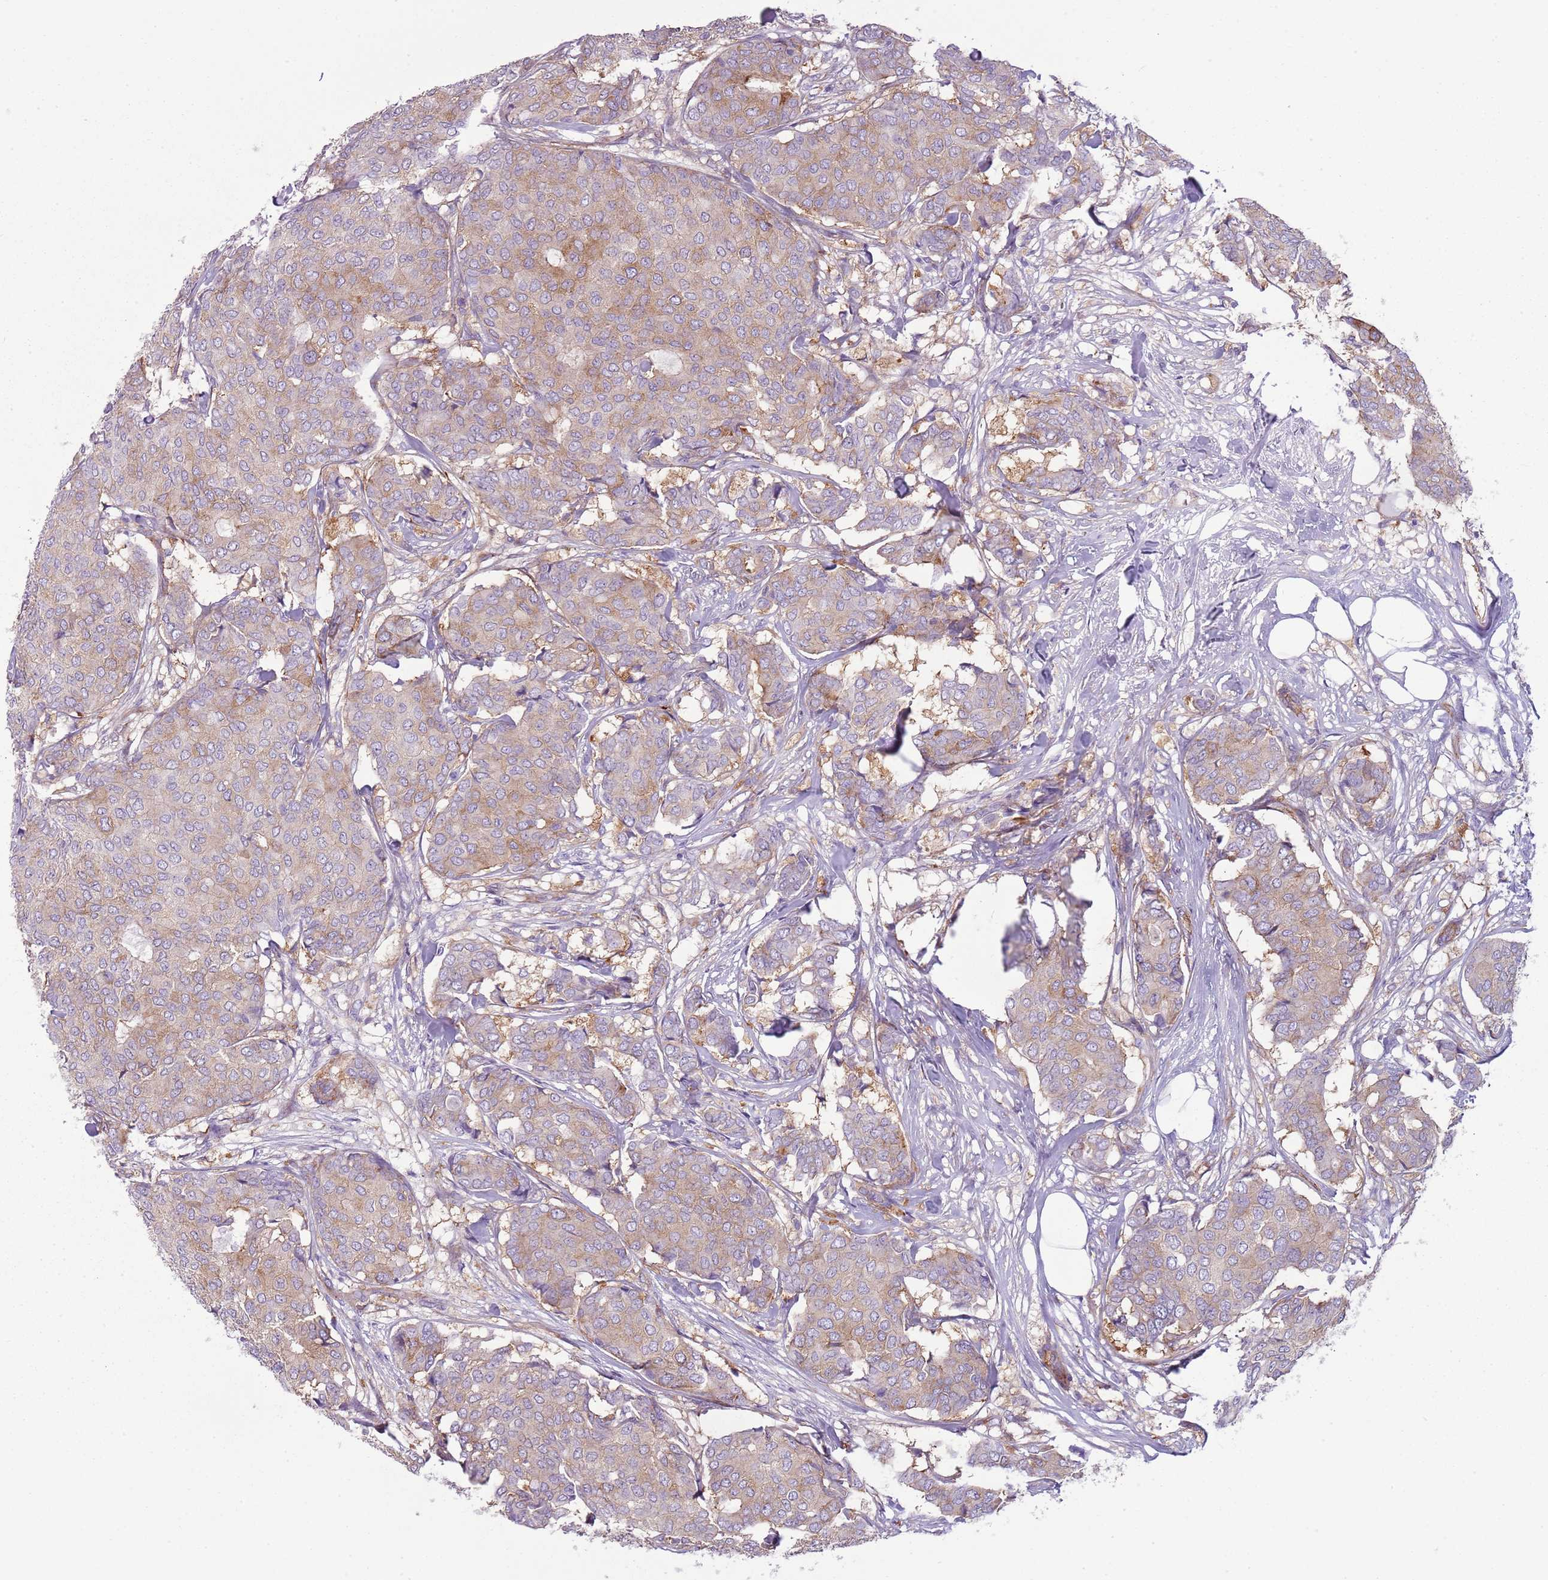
{"staining": {"intensity": "weak", "quantity": "25%-75%", "location": "cytoplasmic/membranous"}, "tissue": "breast cancer", "cell_type": "Tumor cells", "image_type": "cancer", "snomed": [{"axis": "morphology", "description": "Duct carcinoma"}, {"axis": "topography", "description": "Breast"}], "caption": "About 25%-75% of tumor cells in breast cancer (intraductal carcinoma) exhibit weak cytoplasmic/membranous protein staining as visualized by brown immunohistochemical staining.", "gene": "SNX1", "patient": {"sex": "female", "age": 75}}